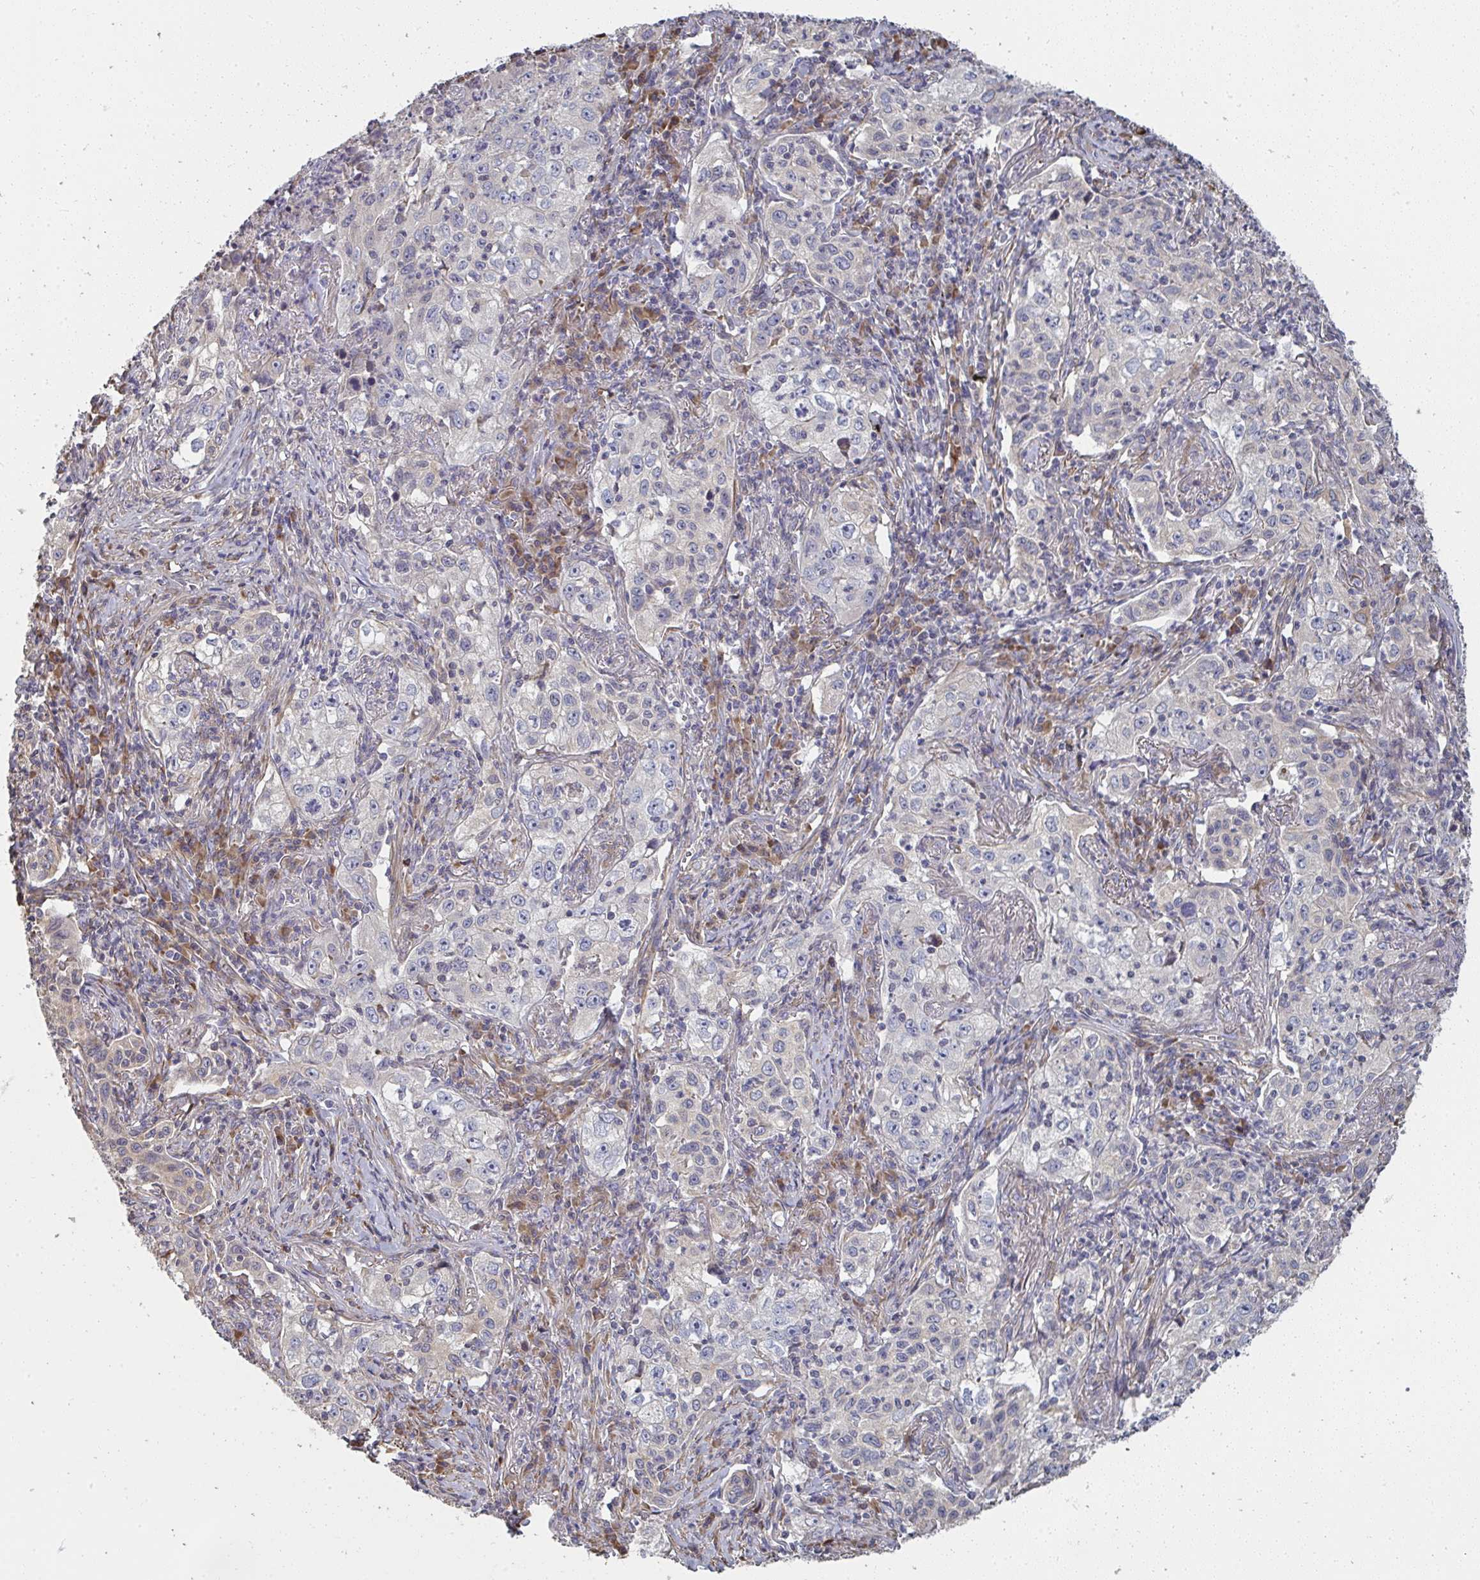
{"staining": {"intensity": "negative", "quantity": "none", "location": "none"}, "tissue": "lung cancer", "cell_type": "Tumor cells", "image_type": "cancer", "snomed": [{"axis": "morphology", "description": "Squamous cell carcinoma, NOS"}, {"axis": "topography", "description": "Lung"}], "caption": "Immunohistochemistry photomicrograph of squamous cell carcinoma (lung) stained for a protein (brown), which demonstrates no positivity in tumor cells.", "gene": "ZFYVE28", "patient": {"sex": "male", "age": 71}}